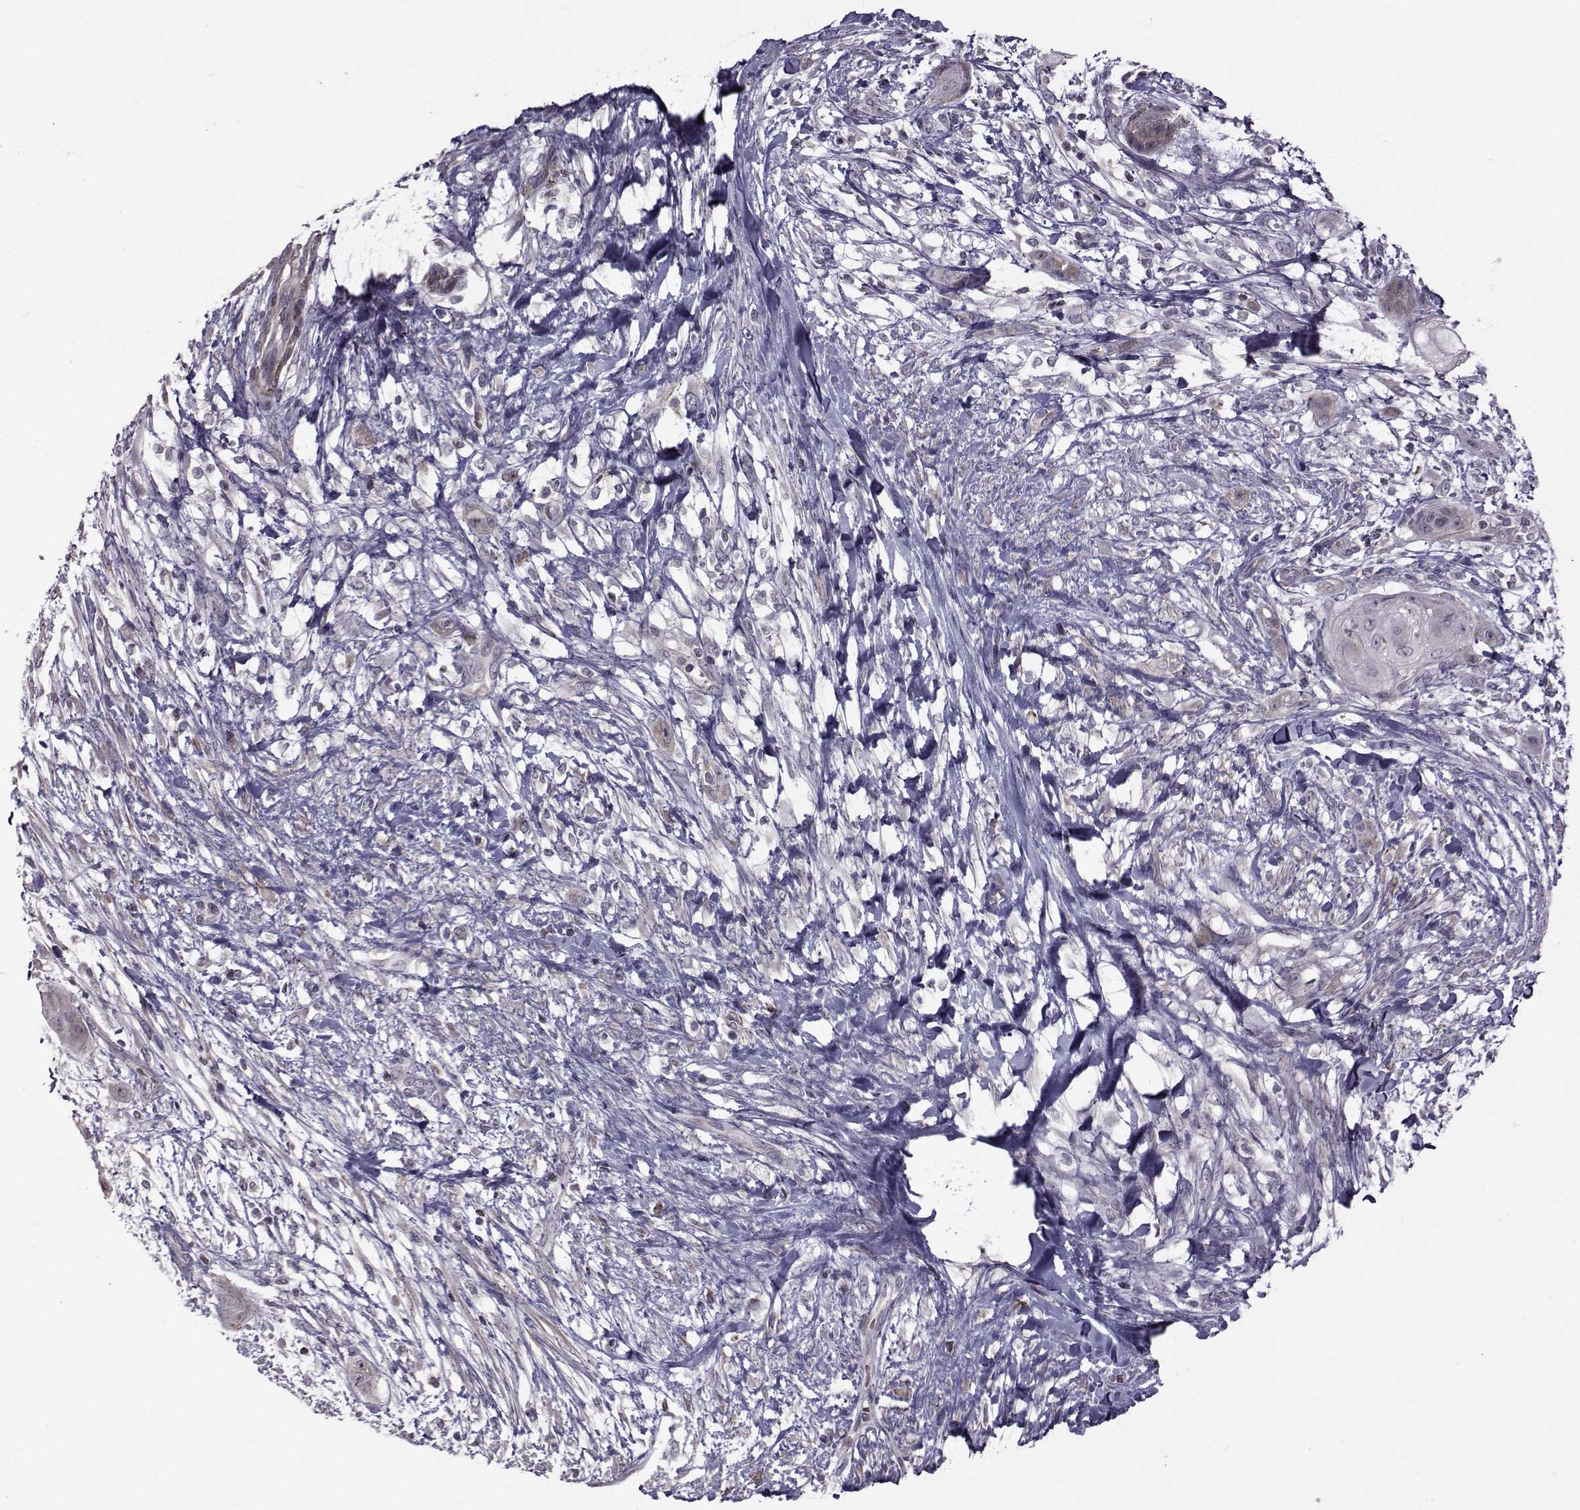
{"staining": {"intensity": "negative", "quantity": "none", "location": "none"}, "tissue": "skin cancer", "cell_type": "Tumor cells", "image_type": "cancer", "snomed": [{"axis": "morphology", "description": "Squamous cell carcinoma, NOS"}, {"axis": "topography", "description": "Skin"}], "caption": "Immunohistochemistry (IHC) image of neoplastic tissue: squamous cell carcinoma (skin) stained with DAB reveals no significant protein expression in tumor cells. Brightfield microscopy of IHC stained with DAB (brown) and hematoxylin (blue), captured at high magnification.", "gene": "FDXR", "patient": {"sex": "male", "age": 62}}